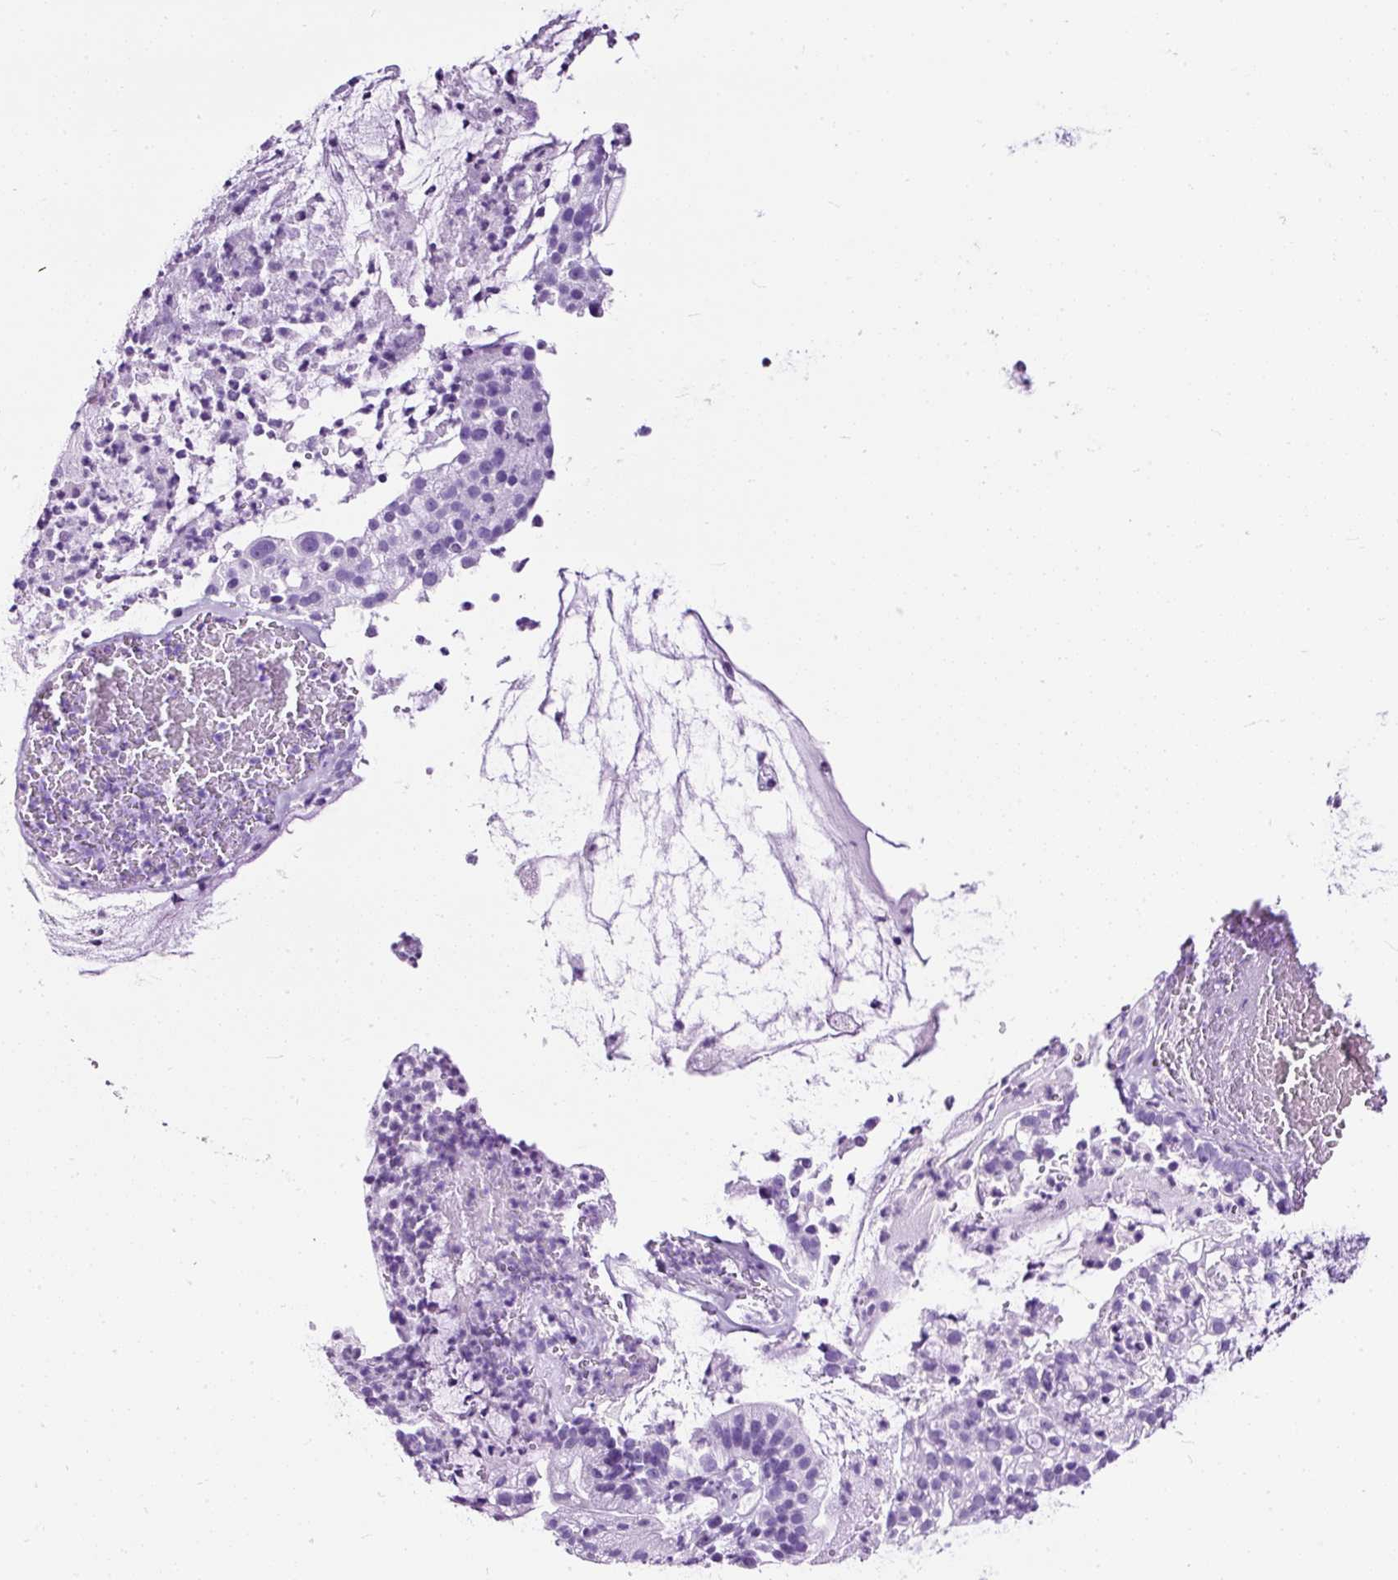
{"staining": {"intensity": "negative", "quantity": "none", "location": "none"}, "tissue": "cervical cancer", "cell_type": "Tumor cells", "image_type": "cancer", "snomed": [{"axis": "morphology", "description": "Adenocarcinoma, NOS"}, {"axis": "topography", "description": "Cervix"}], "caption": "A photomicrograph of human adenocarcinoma (cervical) is negative for staining in tumor cells. (Stains: DAB immunohistochemistry with hematoxylin counter stain, Microscopy: brightfield microscopy at high magnification).", "gene": "NTS", "patient": {"sex": "female", "age": 41}}